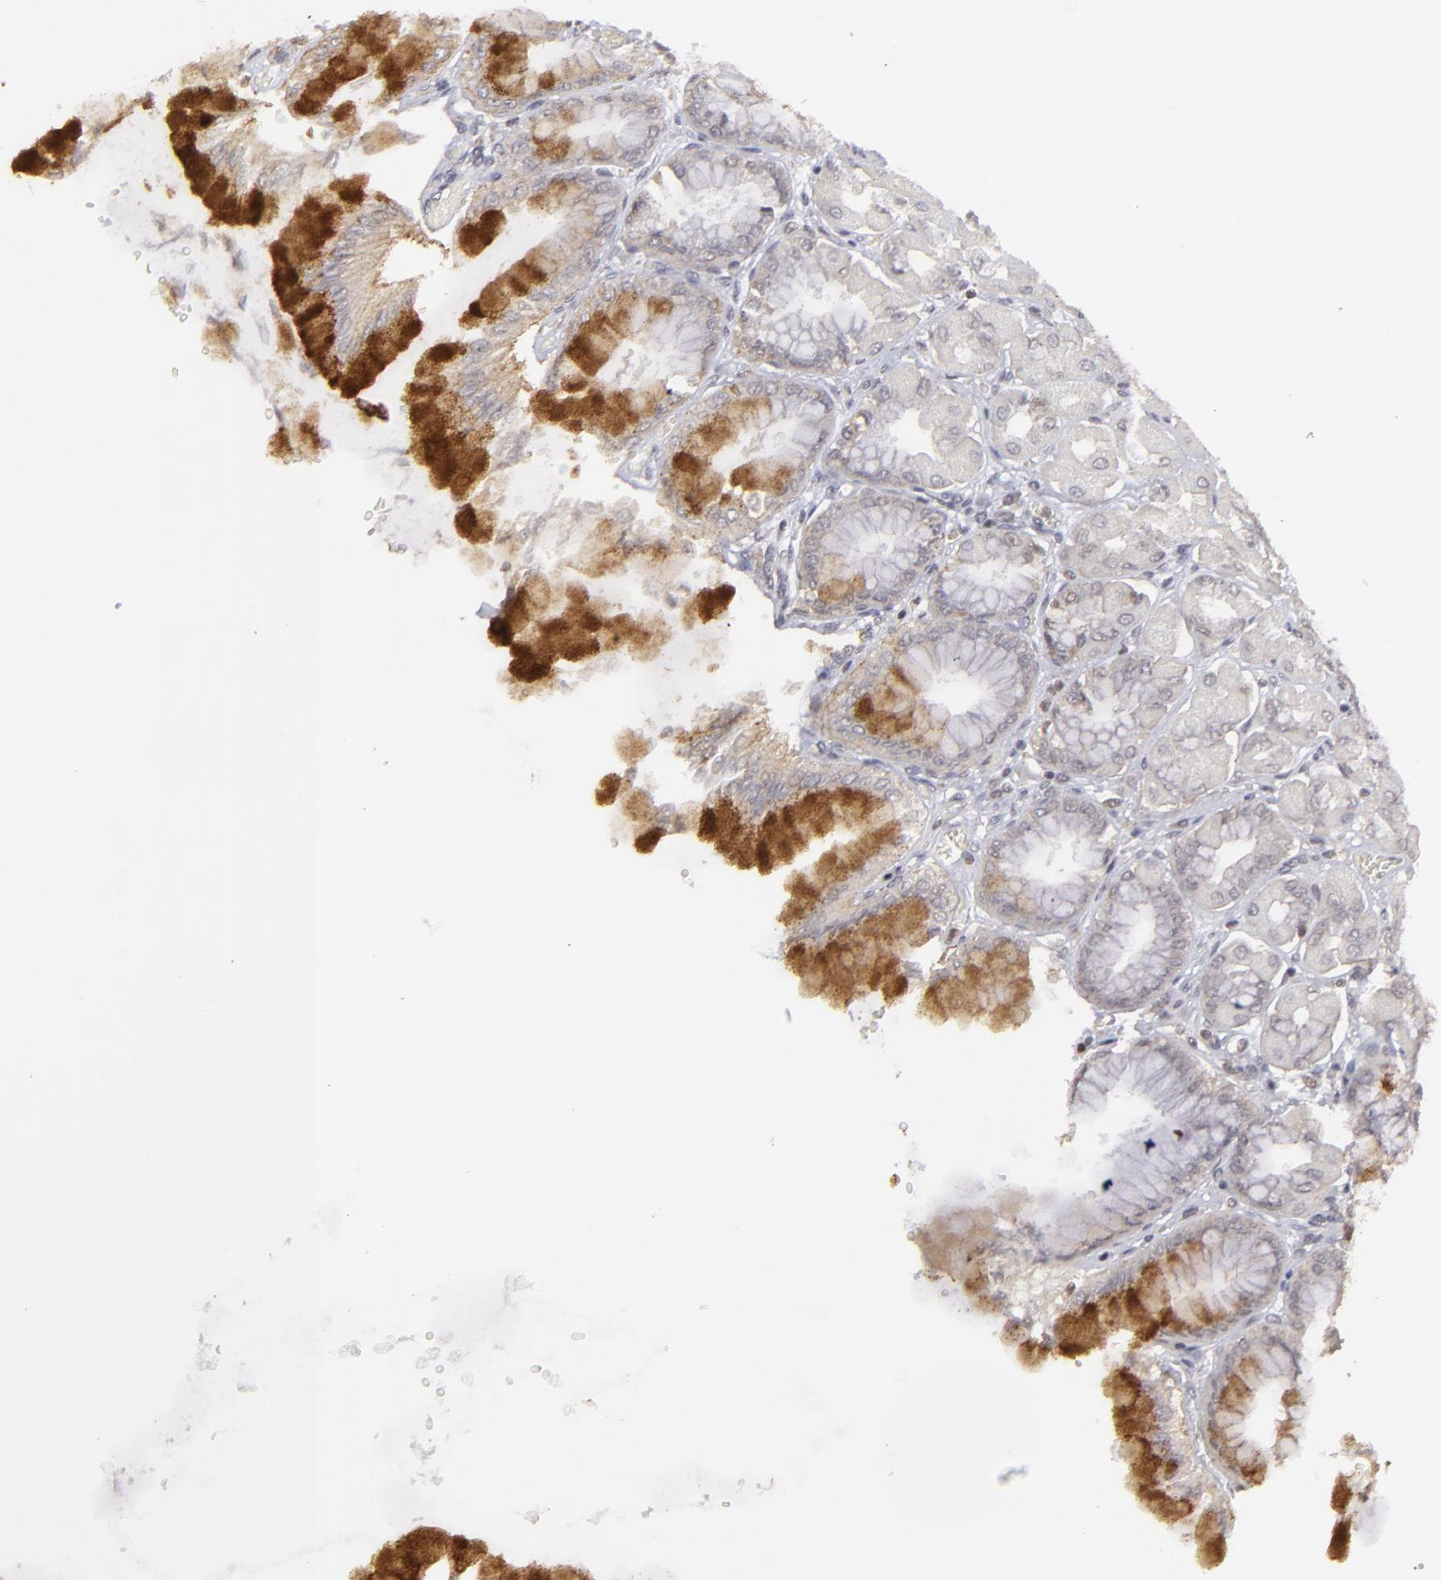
{"staining": {"intensity": "strong", "quantity": "<25%", "location": "cytoplasmic/membranous"}, "tissue": "stomach", "cell_type": "Glandular cells", "image_type": "normal", "snomed": [{"axis": "morphology", "description": "Normal tissue, NOS"}, {"axis": "topography", "description": "Stomach, upper"}], "caption": "Stomach stained with immunohistochemistry (IHC) exhibits strong cytoplasmic/membranous staining in approximately <25% of glandular cells.", "gene": "CLDN2", "patient": {"sex": "female", "age": 56}}